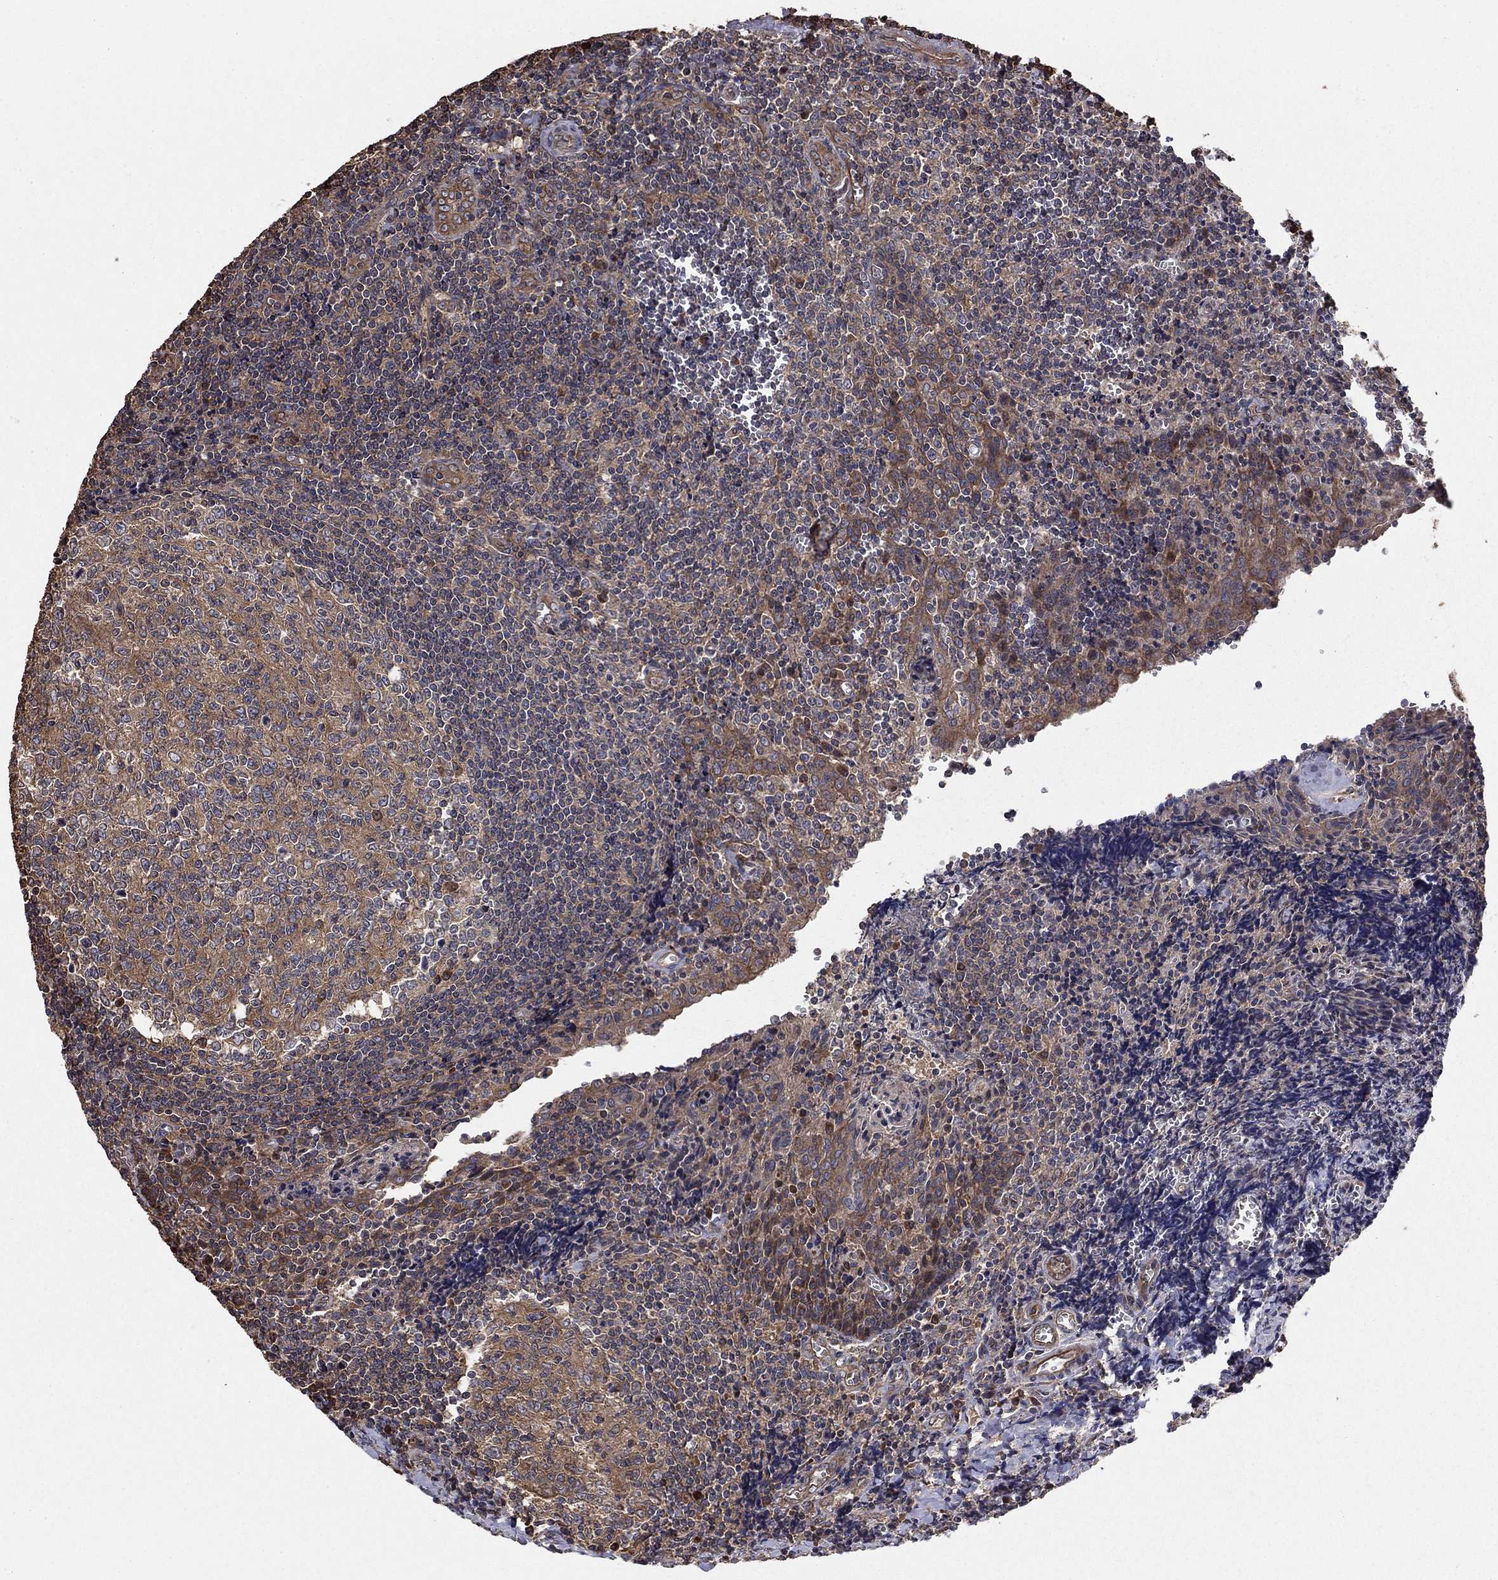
{"staining": {"intensity": "moderate", "quantity": "<25%", "location": "cytoplasmic/membranous"}, "tissue": "tonsil", "cell_type": "Germinal center cells", "image_type": "normal", "snomed": [{"axis": "morphology", "description": "Normal tissue, NOS"}, {"axis": "morphology", "description": "Inflammation, NOS"}, {"axis": "topography", "description": "Tonsil"}], "caption": "IHC staining of normal tonsil, which shows low levels of moderate cytoplasmic/membranous positivity in approximately <25% of germinal center cells indicating moderate cytoplasmic/membranous protein staining. The staining was performed using DAB (brown) for protein detection and nuclei were counterstained in hematoxylin (blue).", "gene": "BABAM2", "patient": {"sex": "female", "age": 31}}